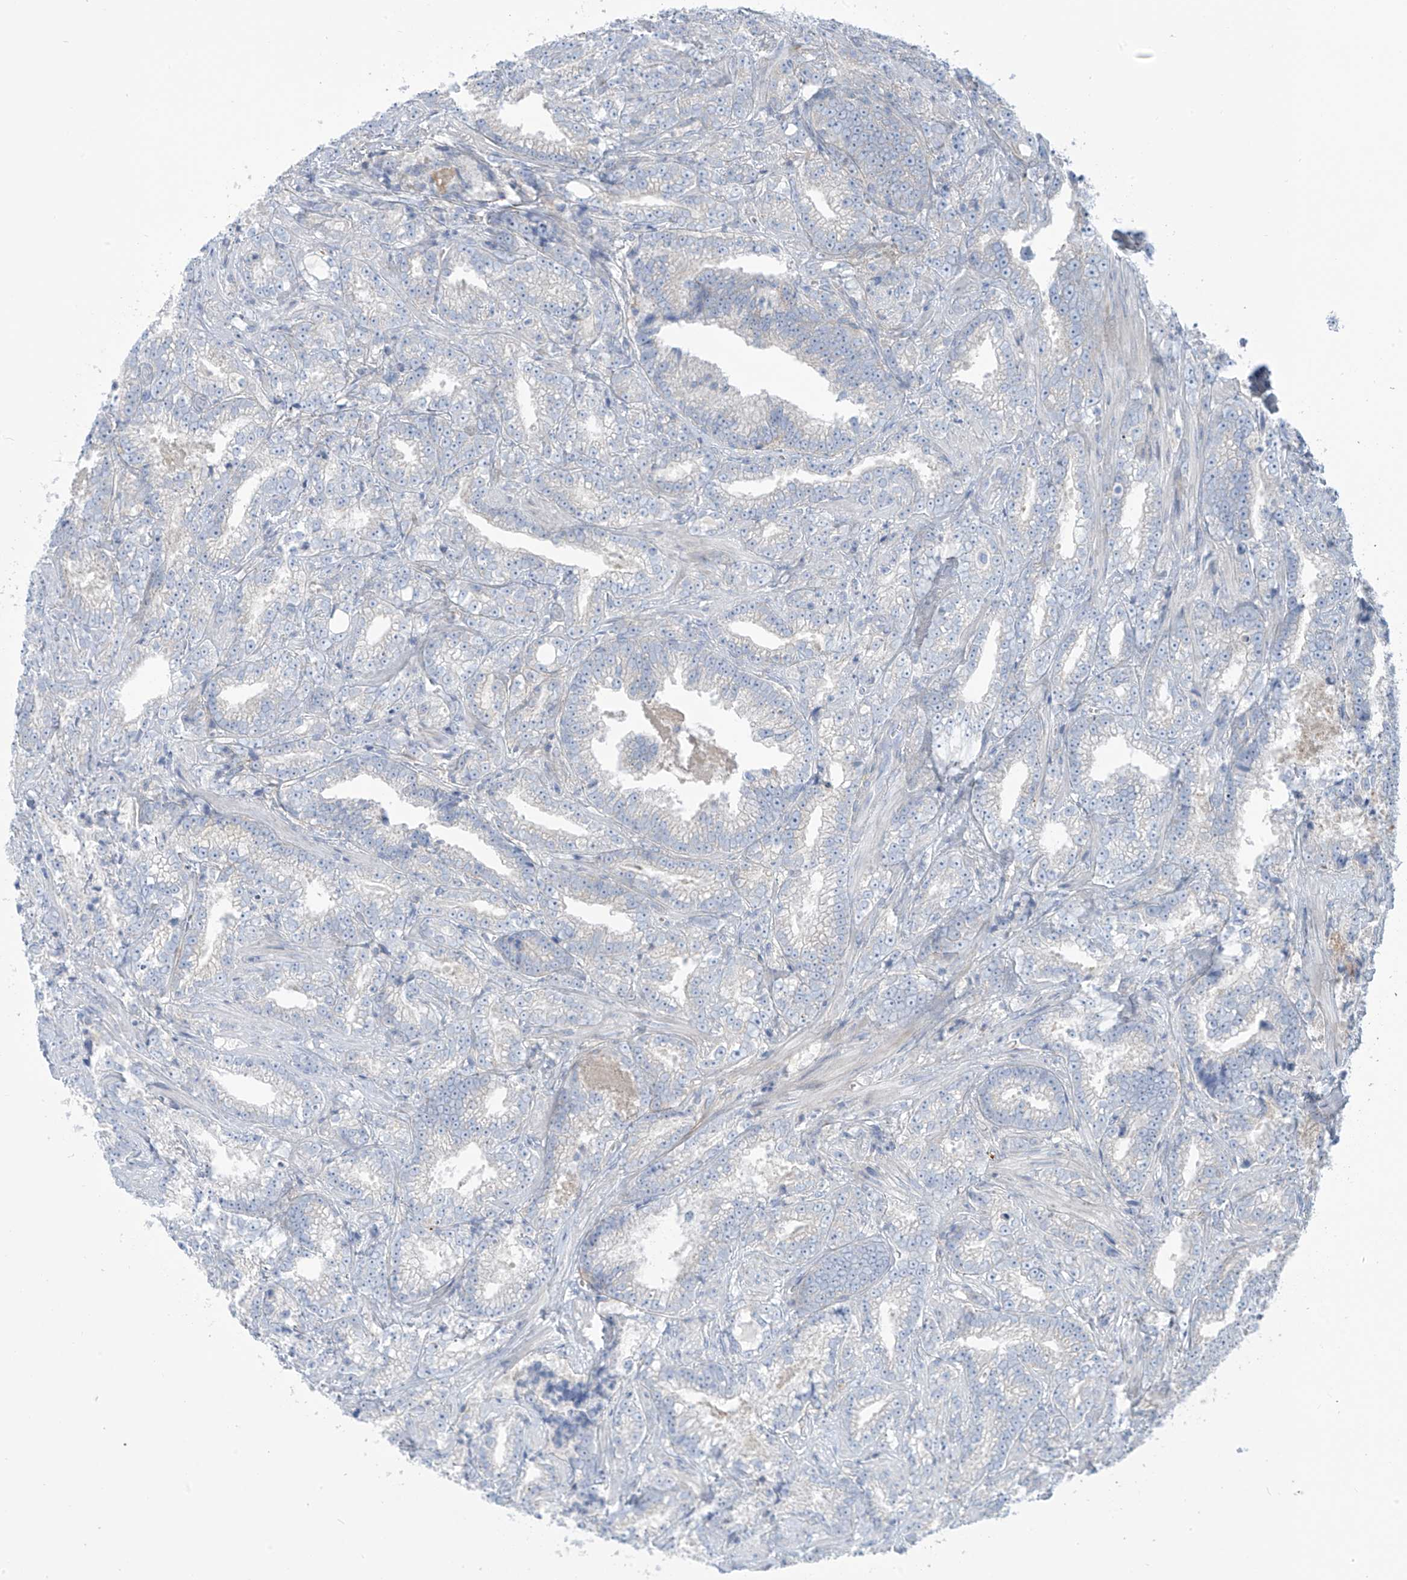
{"staining": {"intensity": "negative", "quantity": "none", "location": "none"}, "tissue": "prostate cancer", "cell_type": "Tumor cells", "image_type": "cancer", "snomed": [{"axis": "morphology", "description": "Adenocarcinoma, High grade"}, {"axis": "topography", "description": "Prostate and seminal vesicle, NOS"}], "caption": "The image exhibits no staining of tumor cells in prostate cancer (adenocarcinoma (high-grade)).", "gene": "FABP2", "patient": {"sex": "male", "age": 67}}